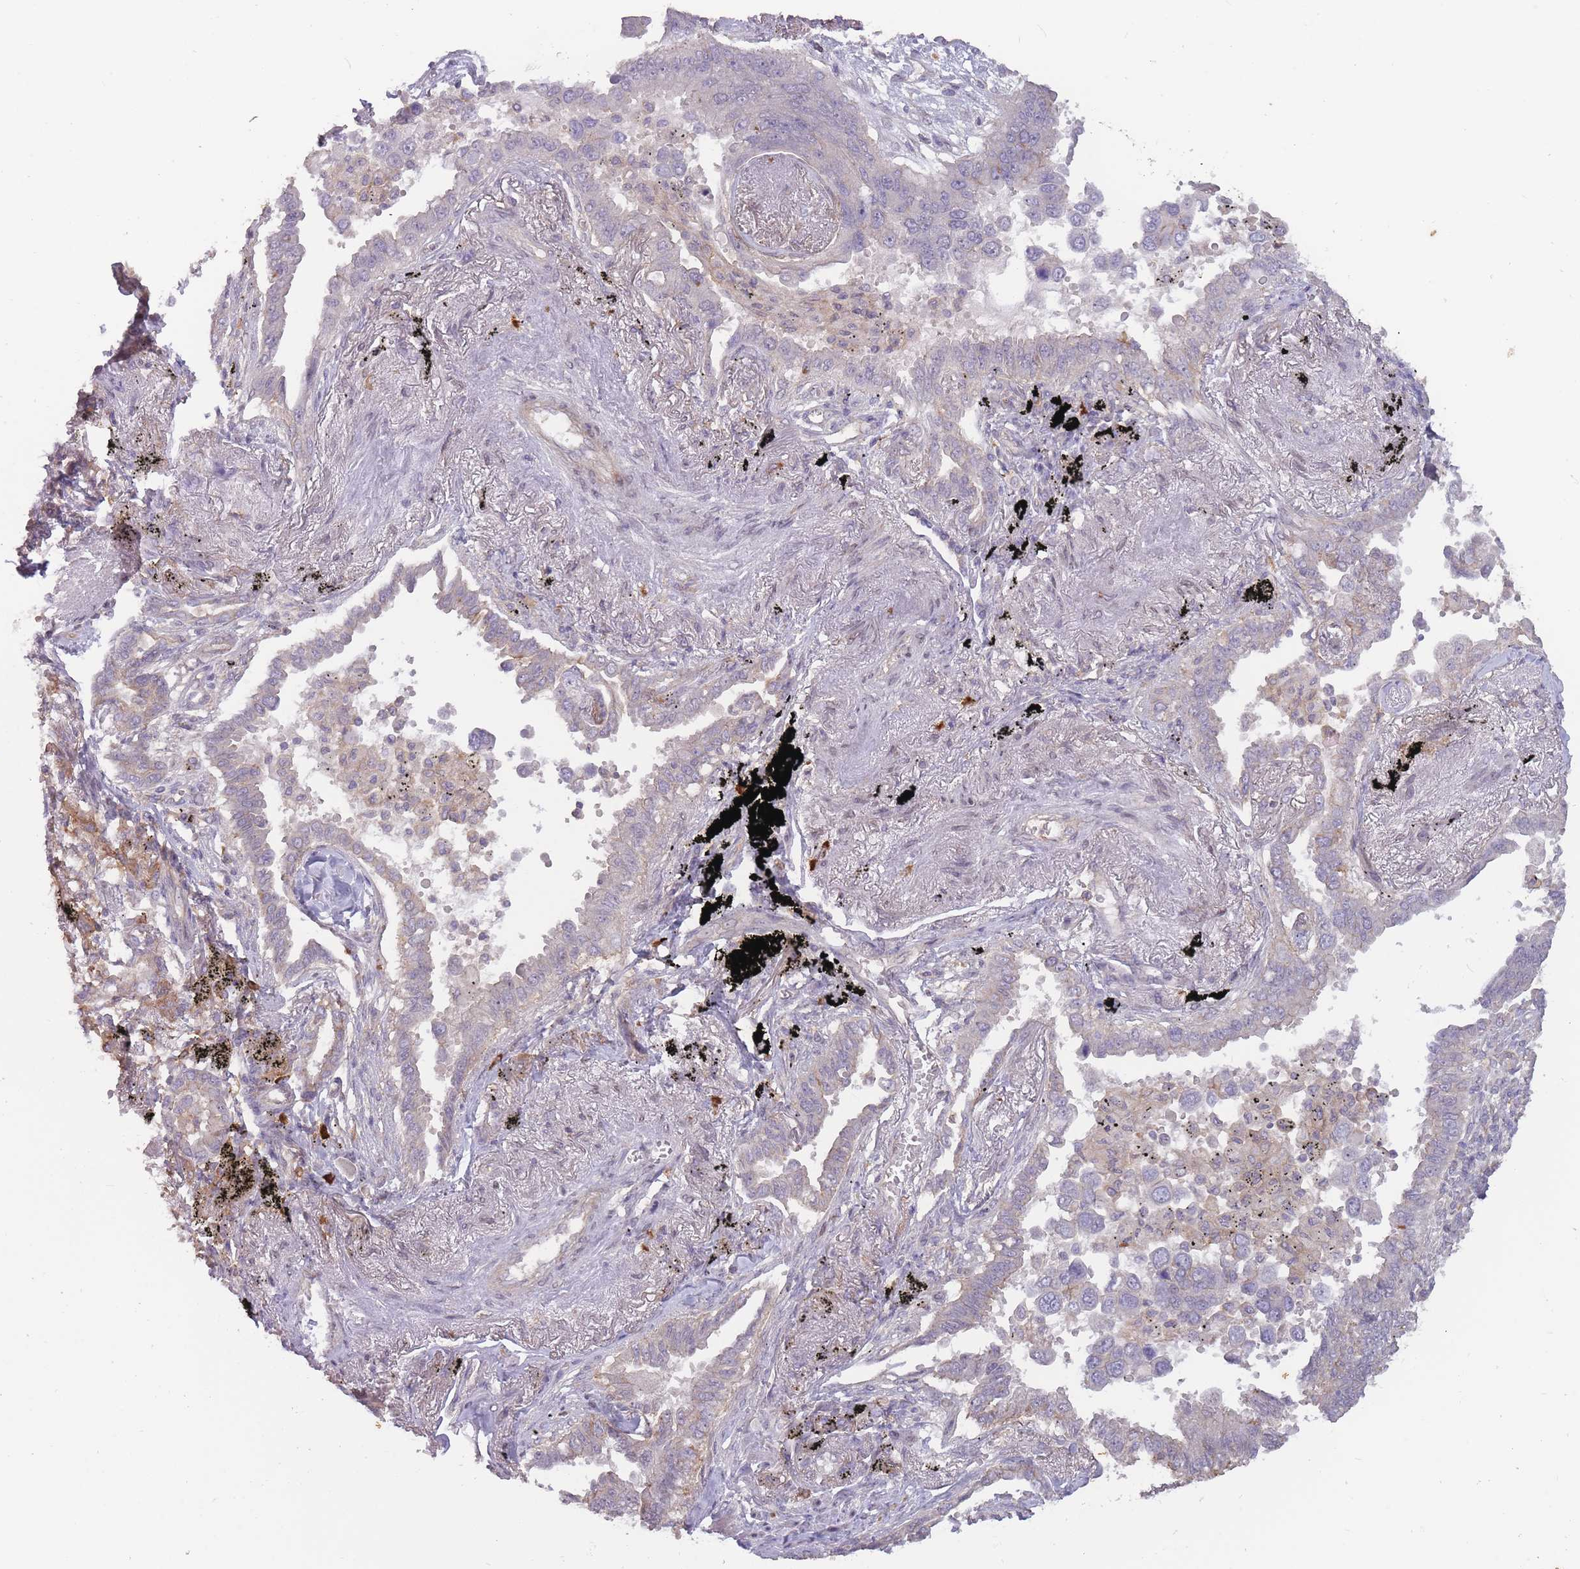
{"staining": {"intensity": "weak", "quantity": "<25%", "location": "cytoplasmic/membranous"}, "tissue": "lung cancer", "cell_type": "Tumor cells", "image_type": "cancer", "snomed": [{"axis": "morphology", "description": "Adenocarcinoma, NOS"}, {"axis": "topography", "description": "Lung"}], "caption": "The histopathology image exhibits no staining of tumor cells in lung adenocarcinoma. Brightfield microscopy of immunohistochemistry stained with DAB (3,3'-diaminobenzidine) (brown) and hematoxylin (blue), captured at high magnification.", "gene": "TET3", "patient": {"sex": "male", "age": 67}}